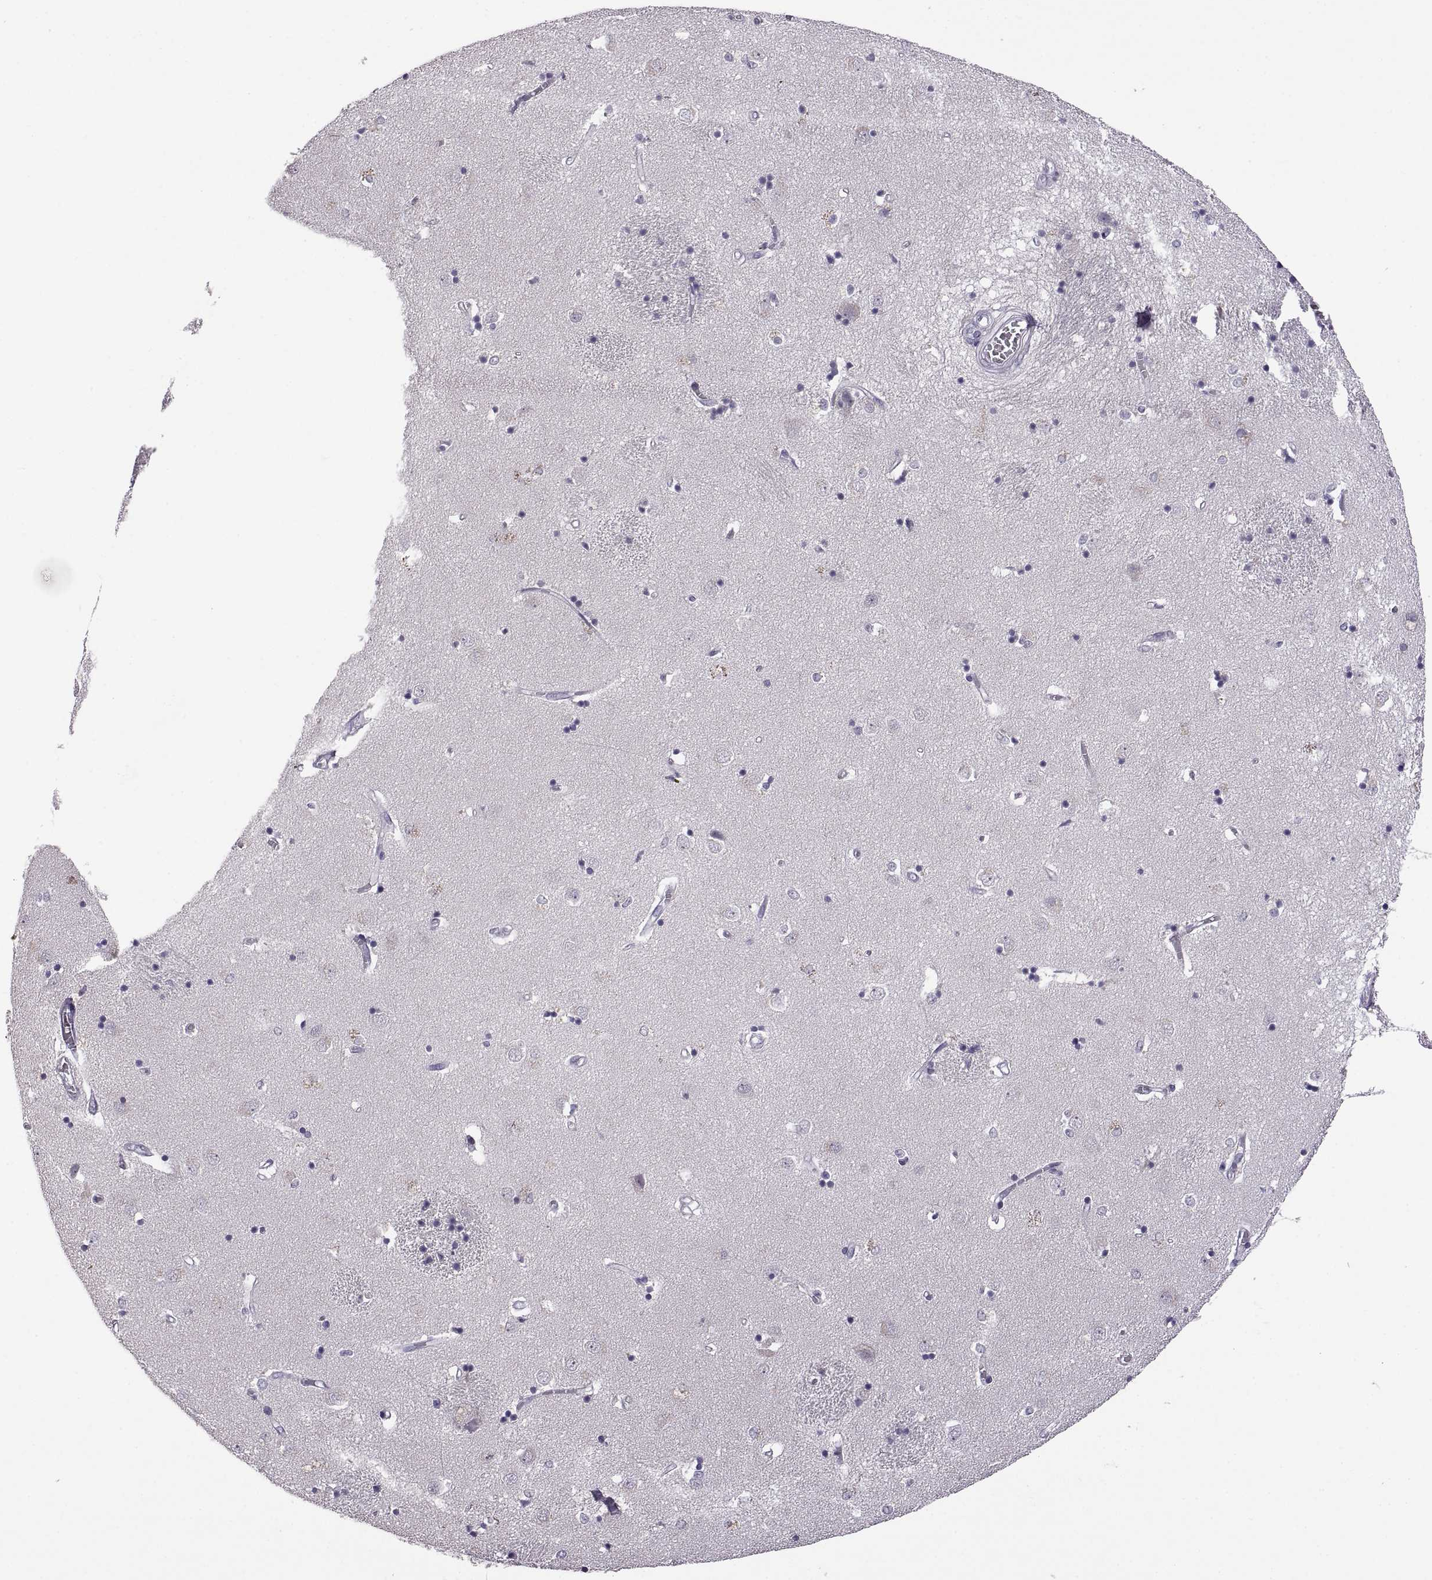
{"staining": {"intensity": "negative", "quantity": "none", "location": "none"}, "tissue": "caudate", "cell_type": "Glial cells", "image_type": "normal", "snomed": [{"axis": "morphology", "description": "Normal tissue, NOS"}, {"axis": "topography", "description": "Lateral ventricle wall"}], "caption": "Immunohistochemistry (IHC) of normal caudate shows no positivity in glial cells.", "gene": "NEK2", "patient": {"sex": "male", "age": 54}}